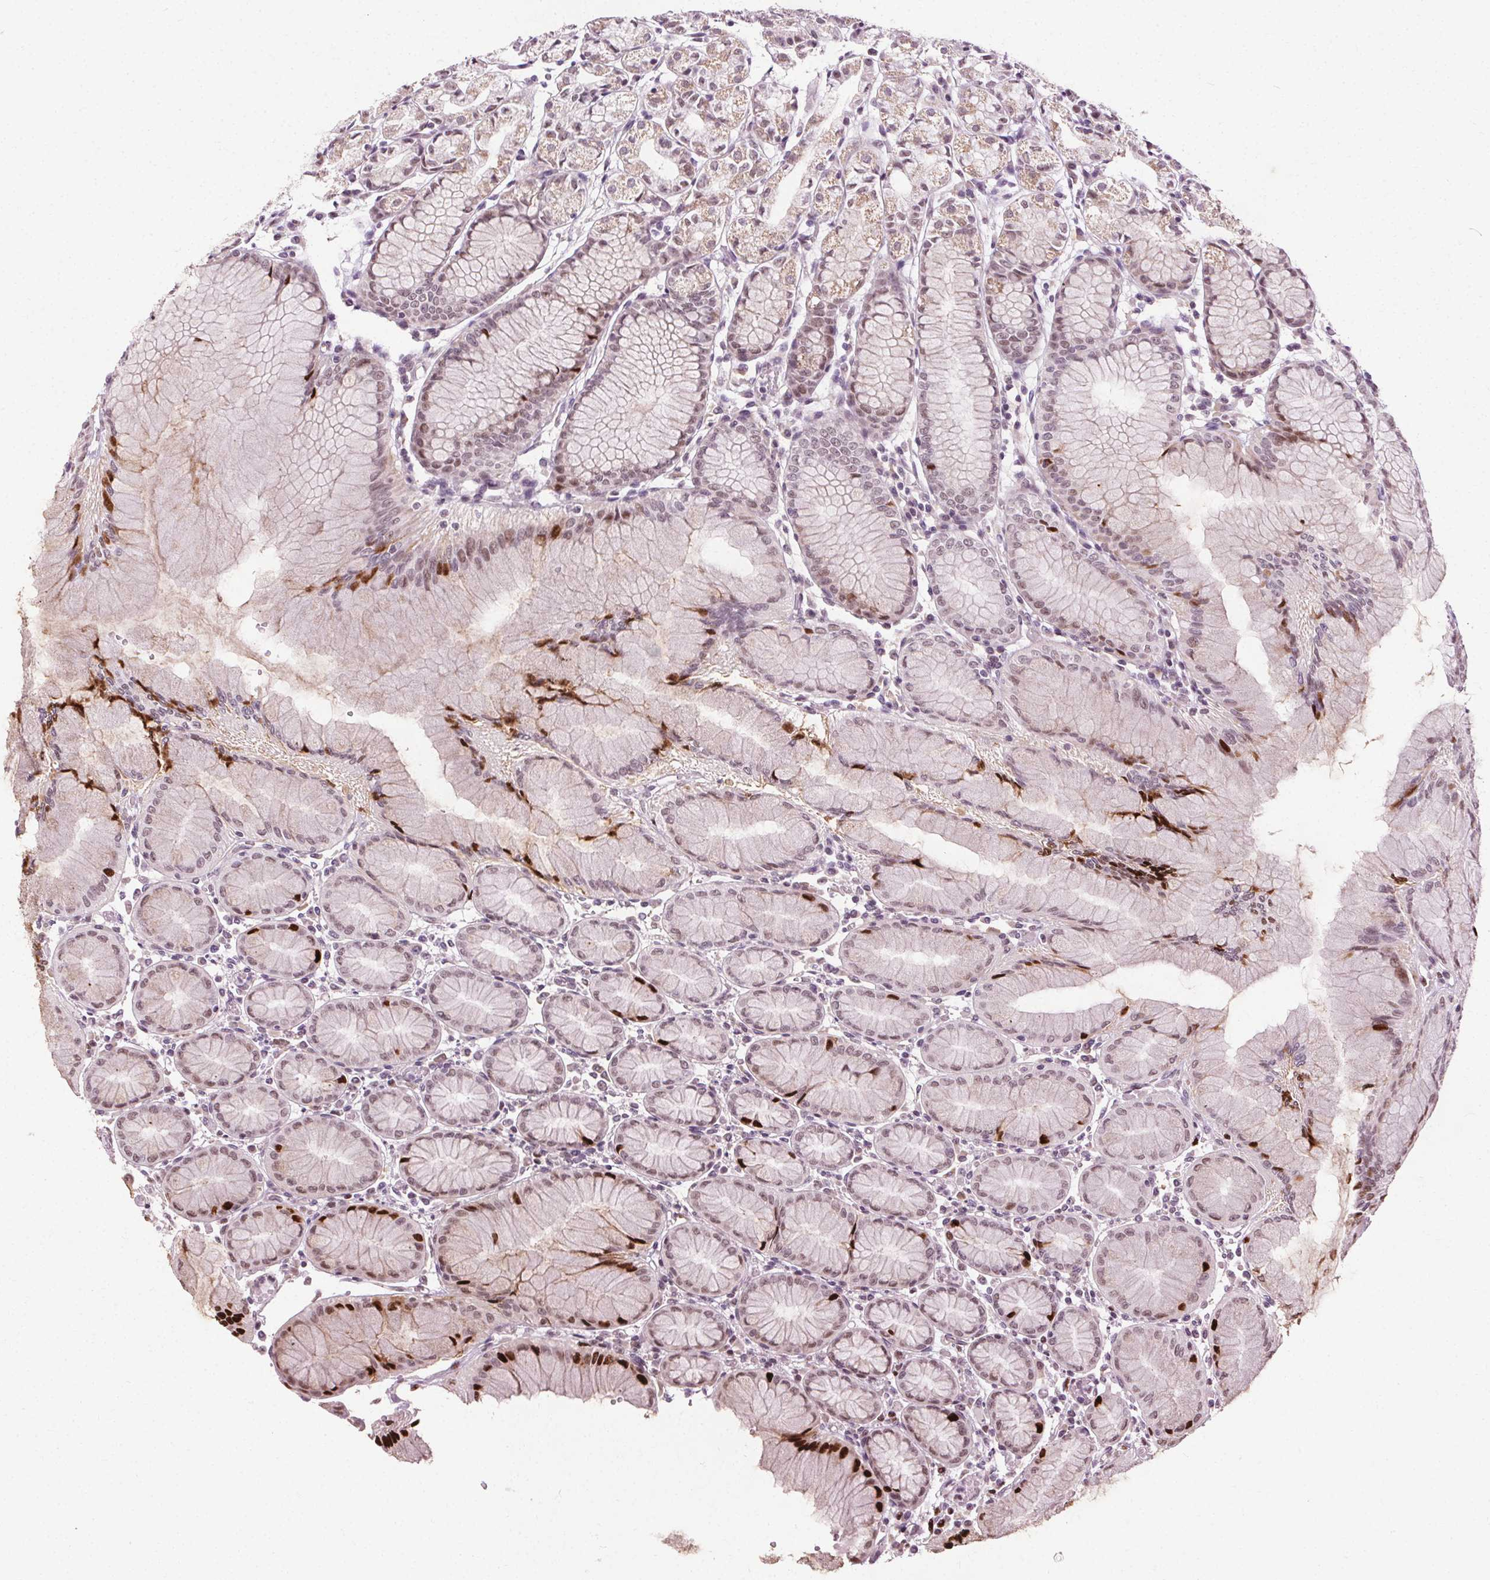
{"staining": {"intensity": "strong", "quantity": "25%-75%", "location": "nuclear"}, "tissue": "stomach", "cell_type": "Glandular cells", "image_type": "normal", "snomed": [{"axis": "morphology", "description": "Normal tissue, NOS"}, {"axis": "topography", "description": "Stomach"}], "caption": "Stomach stained with IHC exhibits strong nuclear staining in approximately 25%-75% of glandular cells. The protein is stained brown, and the nuclei are stained in blue (DAB IHC with brightfield microscopy, high magnification).", "gene": "CEBPA", "patient": {"sex": "female", "age": 57}}